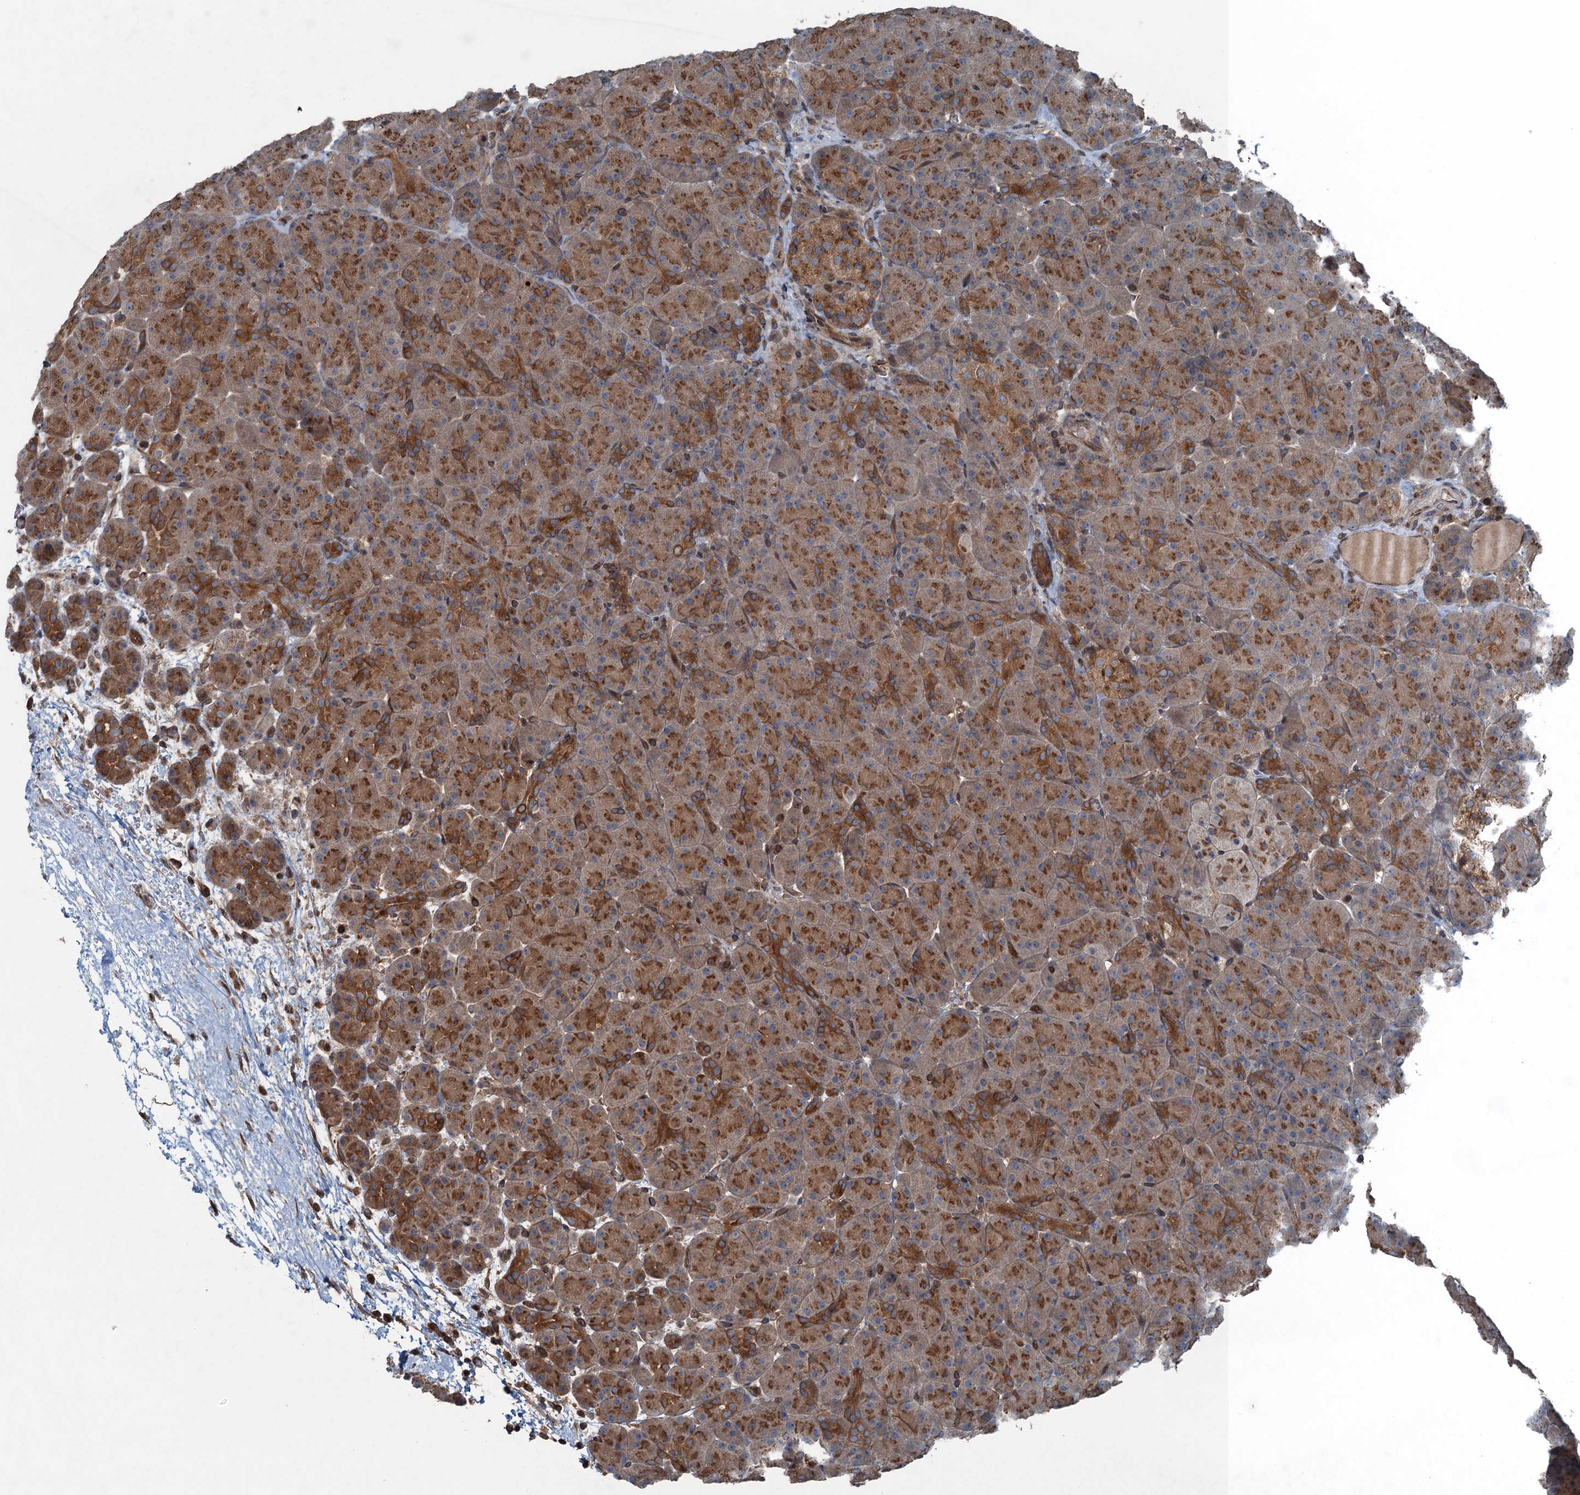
{"staining": {"intensity": "moderate", "quantity": ">75%", "location": "cytoplasmic/membranous"}, "tissue": "pancreas", "cell_type": "Exocrine glandular cells", "image_type": "normal", "snomed": [{"axis": "morphology", "description": "Normal tissue, NOS"}, {"axis": "topography", "description": "Pancreas"}], "caption": "Protein expression by IHC exhibits moderate cytoplasmic/membranous expression in about >75% of exocrine glandular cells in unremarkable pancreas. (IHC, brightfield microscopy, high magnification).", "gene": "TRAPPC8", "patient": {"sex": "male", "age": 66}}